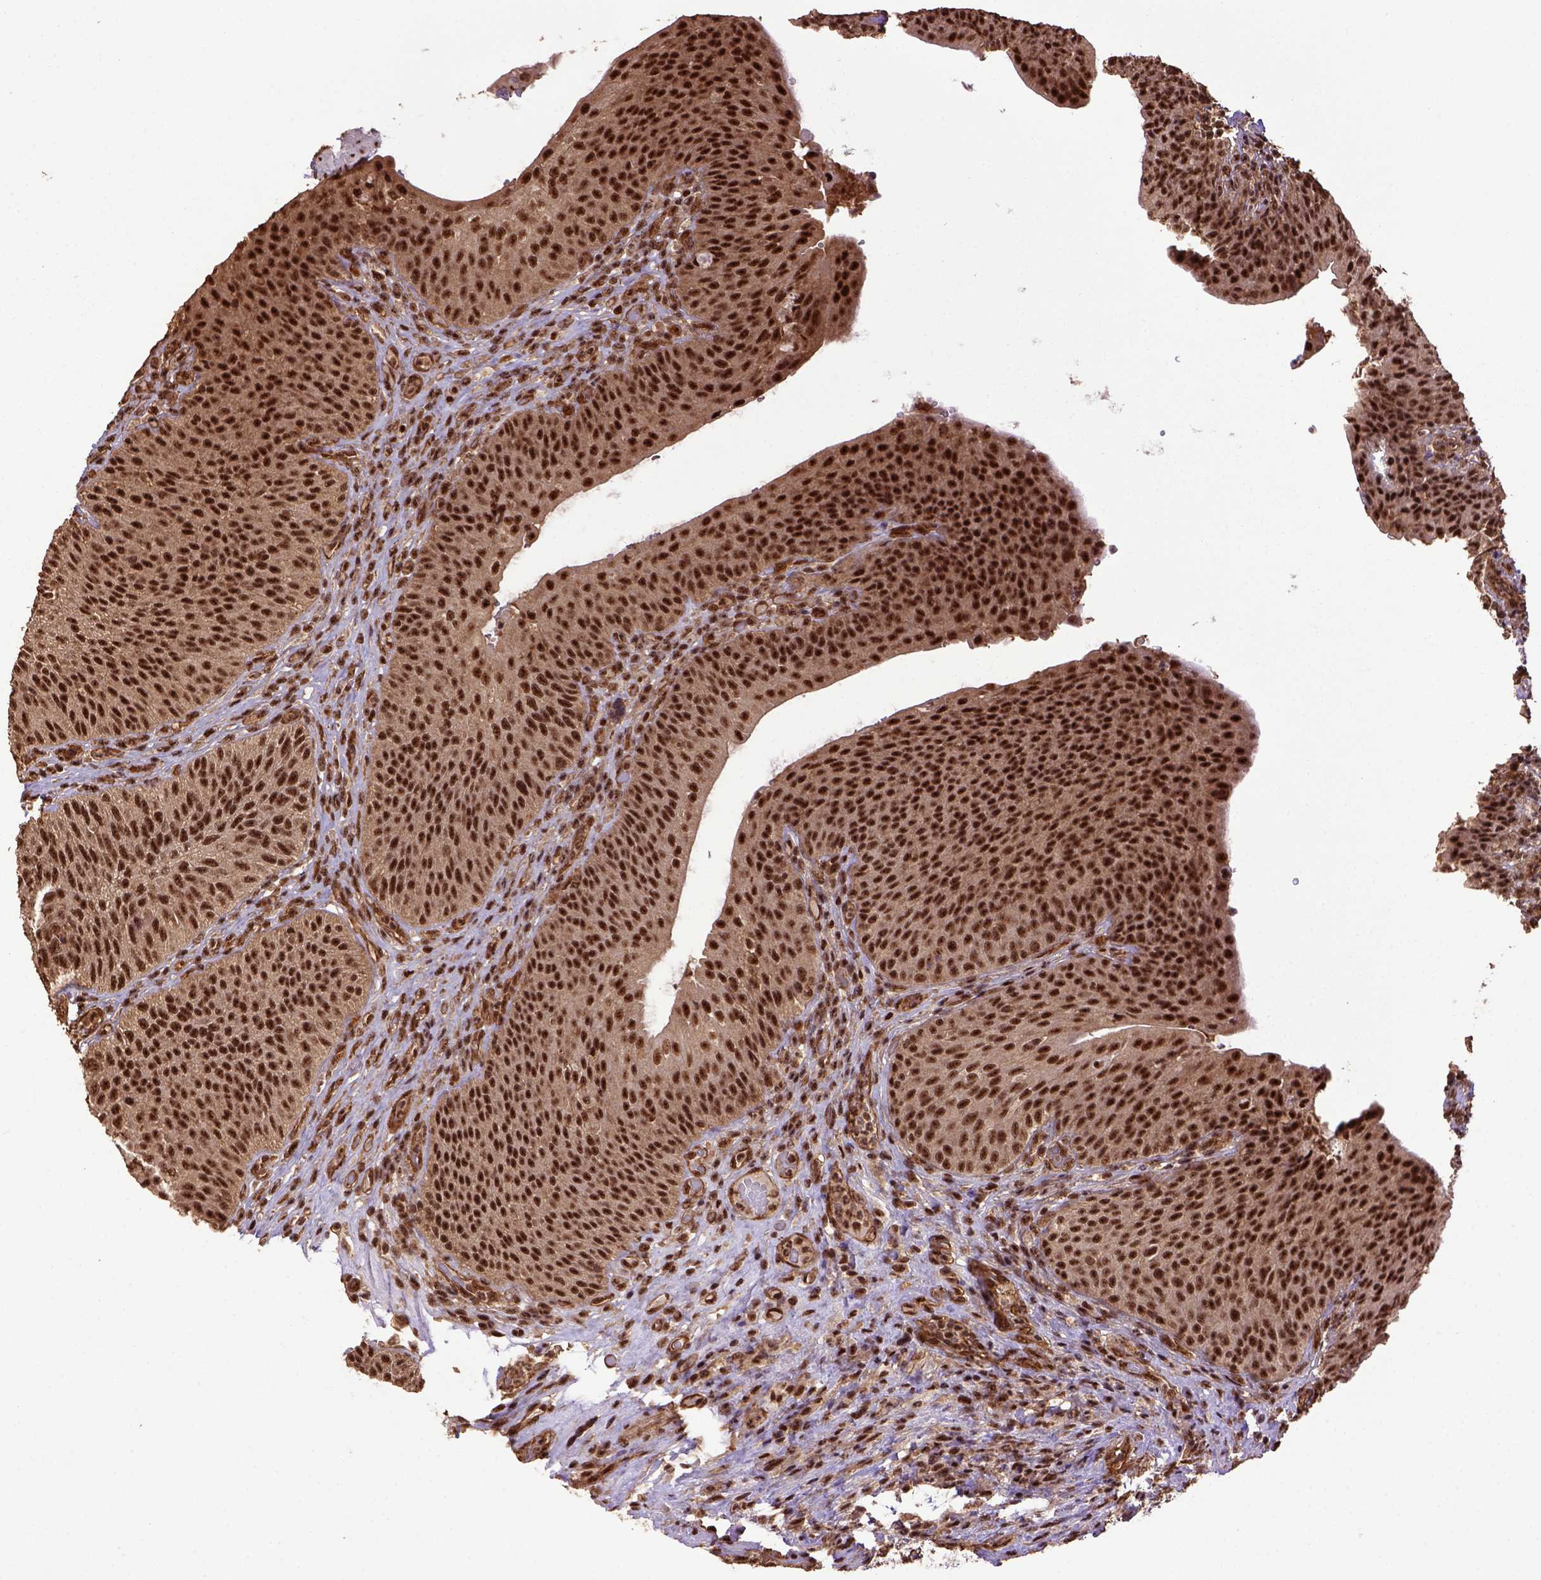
{"staining": {"intensity": "strong", "quantity": ">75%", "location": "nuclear"}, "tissue": "urinary bladder", "cell_type": "Urothelial cells", "image_type": "normal", "snomed": [{"axis": "morphology", "description": "Normal tissue, NOS"}, {"axis": "topography", "description": "Urinary bladder"}, {"axis": "topography", "description": "Peripheral nerve tissue"}], "caption": "Immunohistochemistry photomicrograph of normal urinary bladder stained for a protein (brown), which reveals high levels of strong nuclear expression in approximately >75% of urothelial cells.", "gene": "PPIG", "patient": {"sex": "male", "age": 66}}